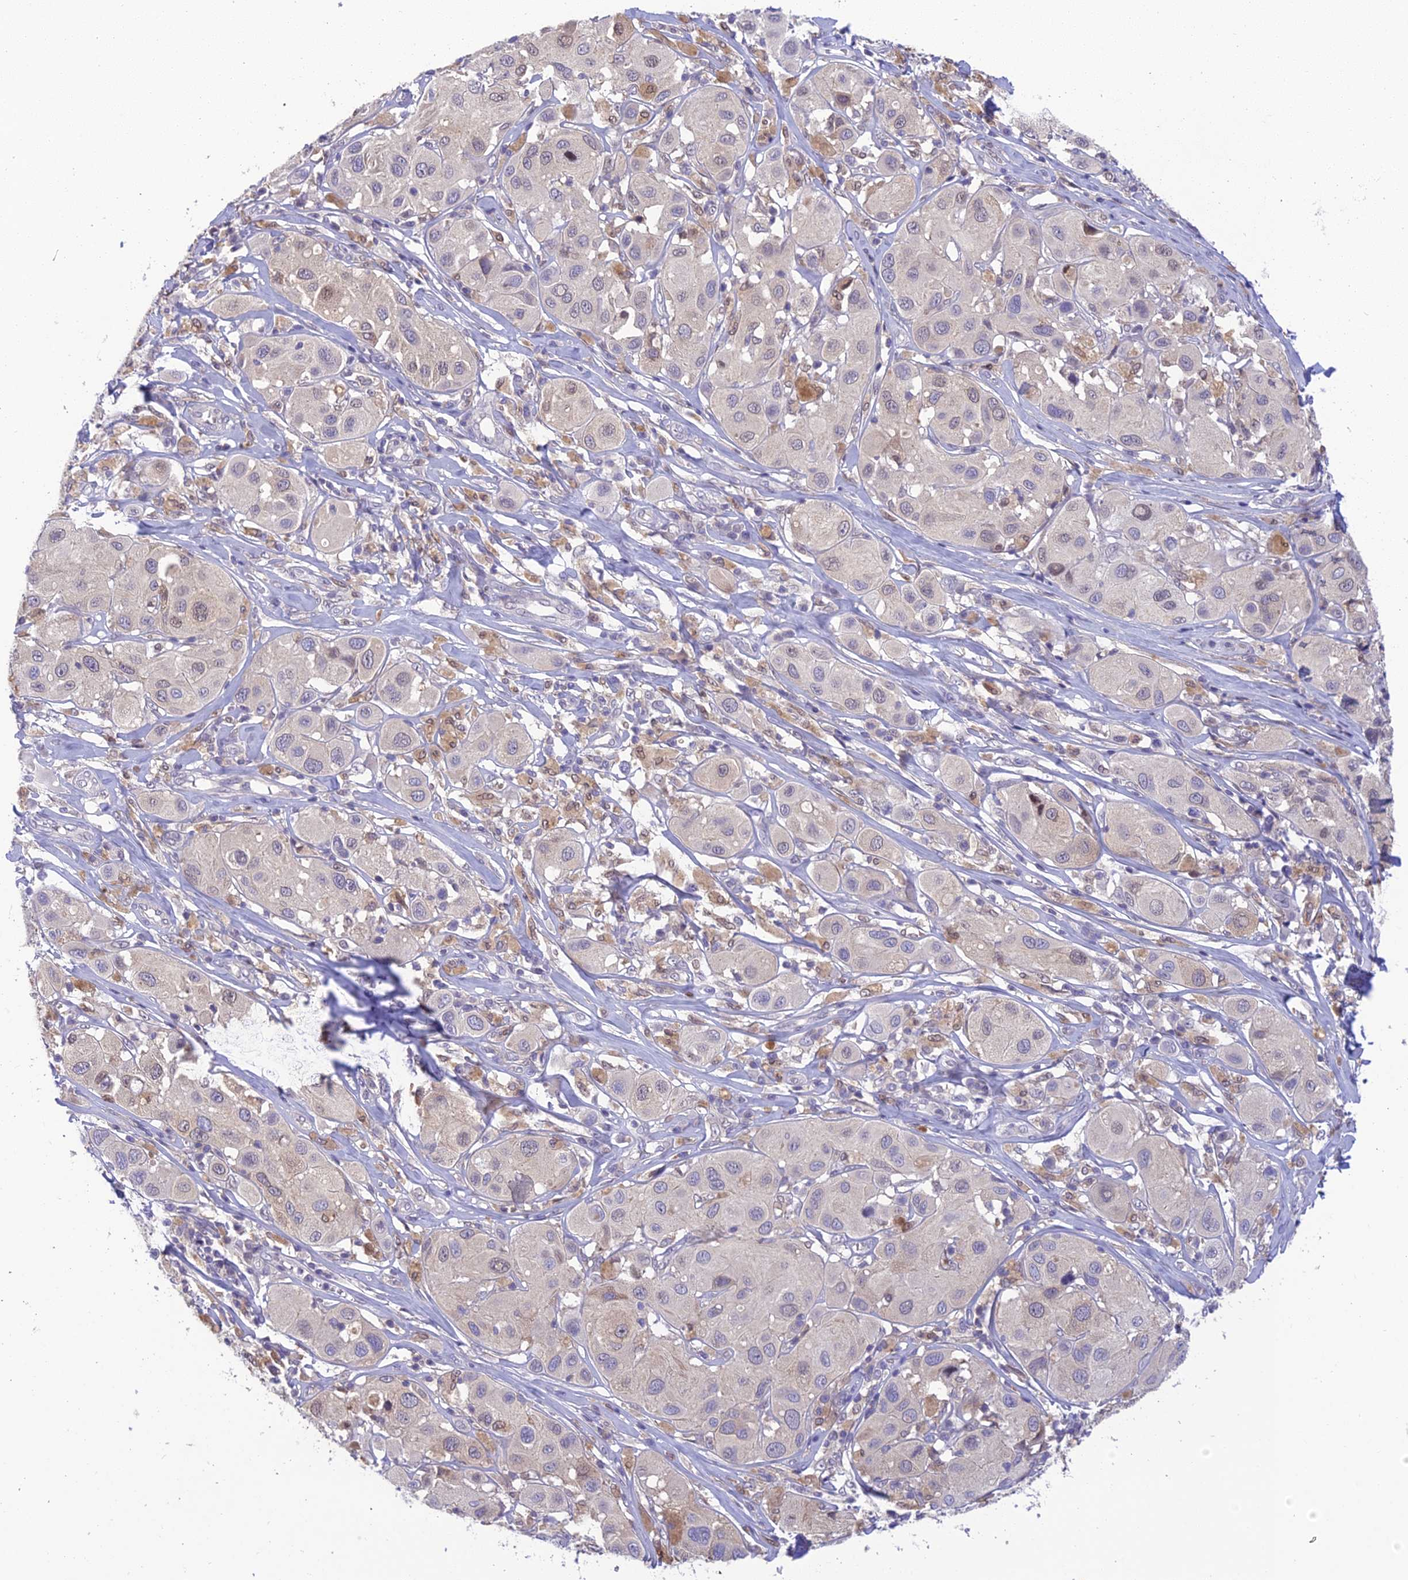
{"staining": {"intensity": "negative", "quantity": "none", "location": "none"}, "tissue": "melanoma", "cell_type": "Tumor cells", "image_type": "cancer", "snomed": [{"axis": "morphology", "description": "Malignant melanoma, Metastatic site"}, {"axis": "topography", "description": "Skin"}], "caption": "This histopathology image is of malignant melanoma (metastatic site) stained with IHC to label a protein in brown with the nuclei are counter-stained blue. There is no expression in tumor cells.", "gene": "BMT2", "patient": {"sex": "male", "age": 41}}